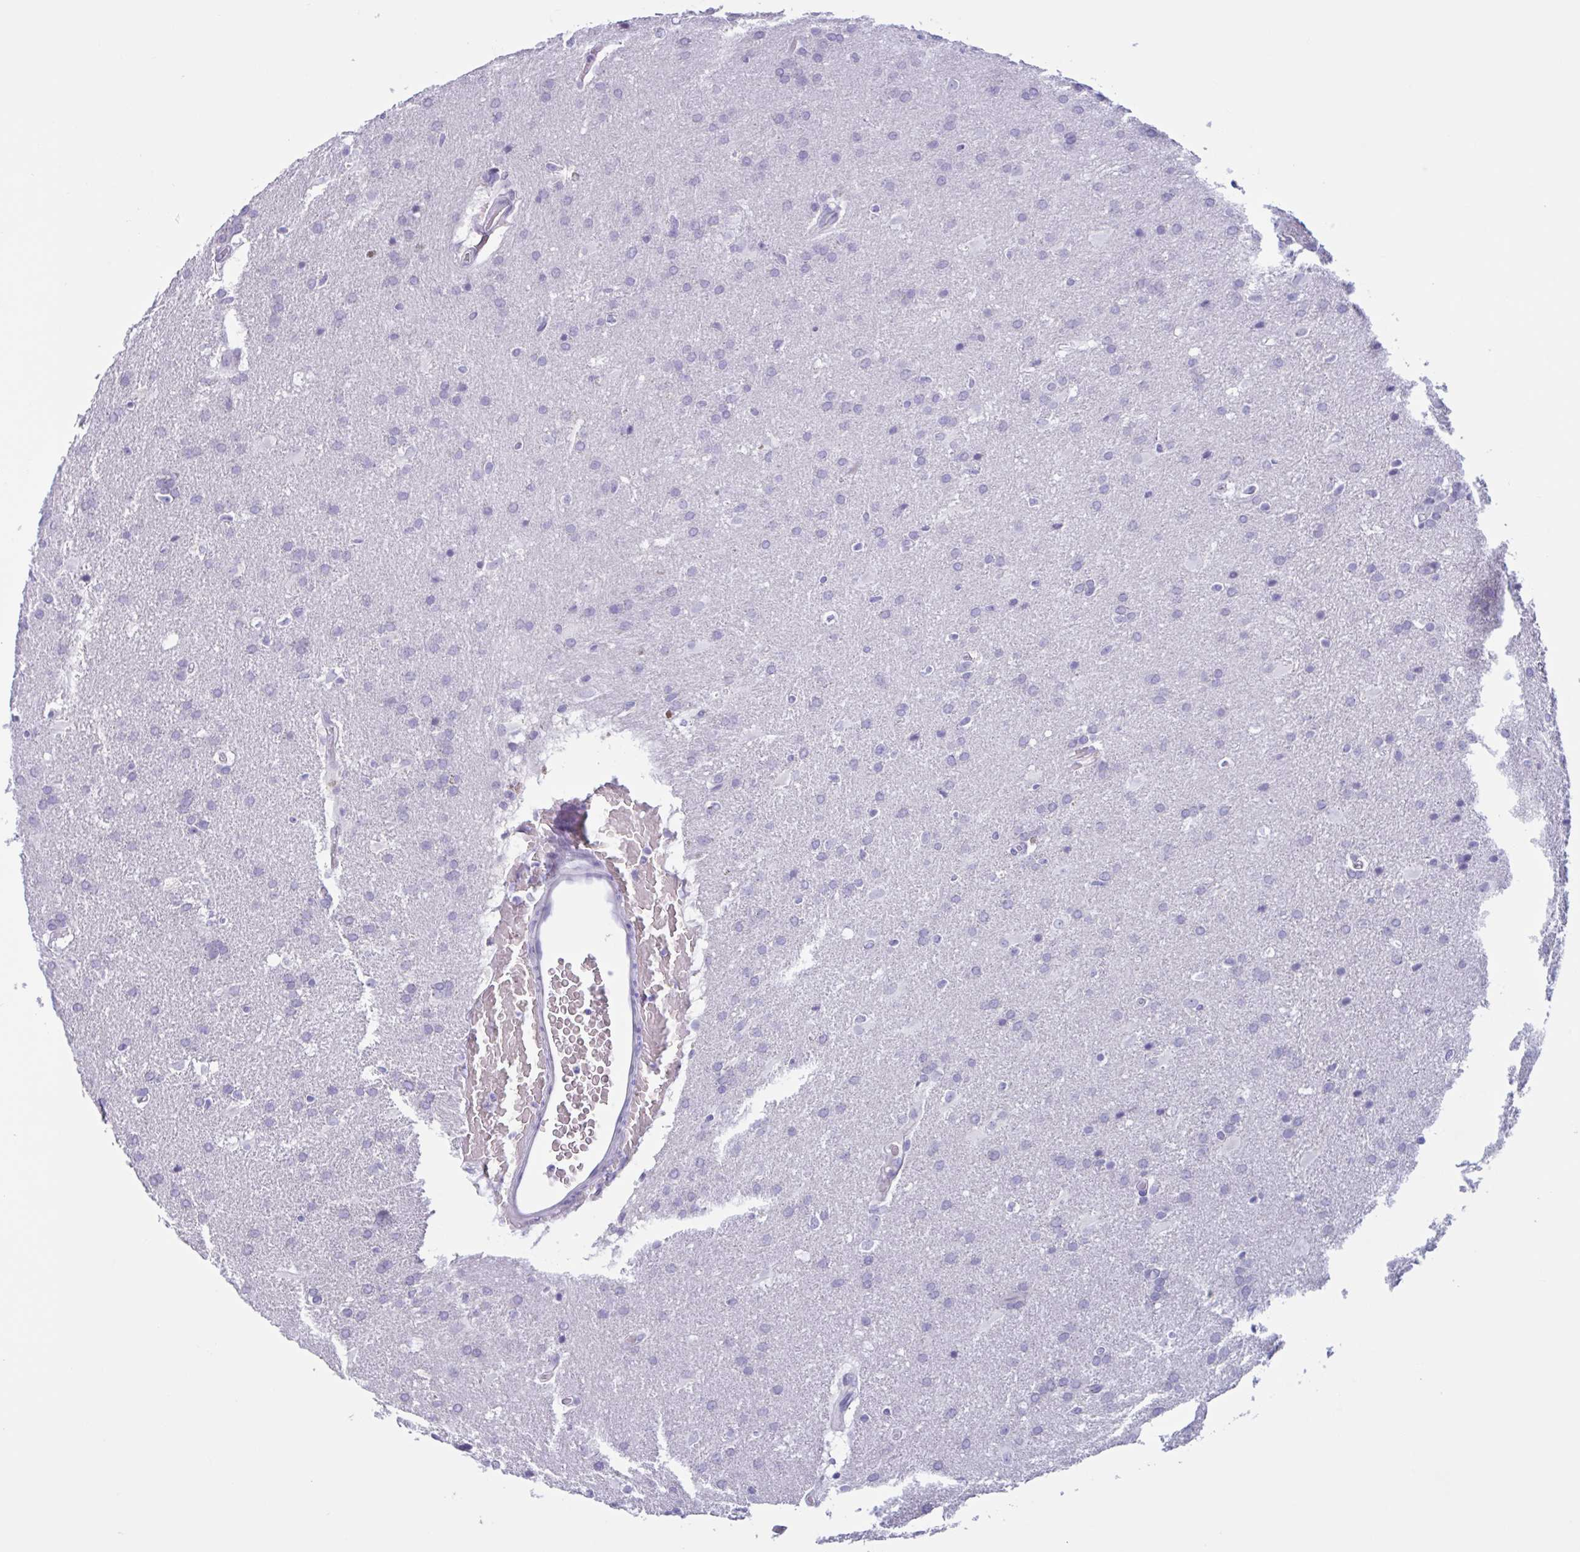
{"staining": {"intensity": "negative", "quantity": "none", "location": "none"}, "tissue": "glioma", "cell_type": "Tumor cells", "image_type": "cancer", "snomed": [{"axis": "morphology", "description": "Glioma, malignant, High grade"}, {"axis": "topography", "description": "Brain"}], "caption": "IHC image of malignant glioma (high-grade) stained for a protein (brown), which demonstrates no positivity in tumor cells. (DAB immunohistochemistry, high magnification).", "gene": "XCL1", "patient": {"sex": "male", "age": 56}}